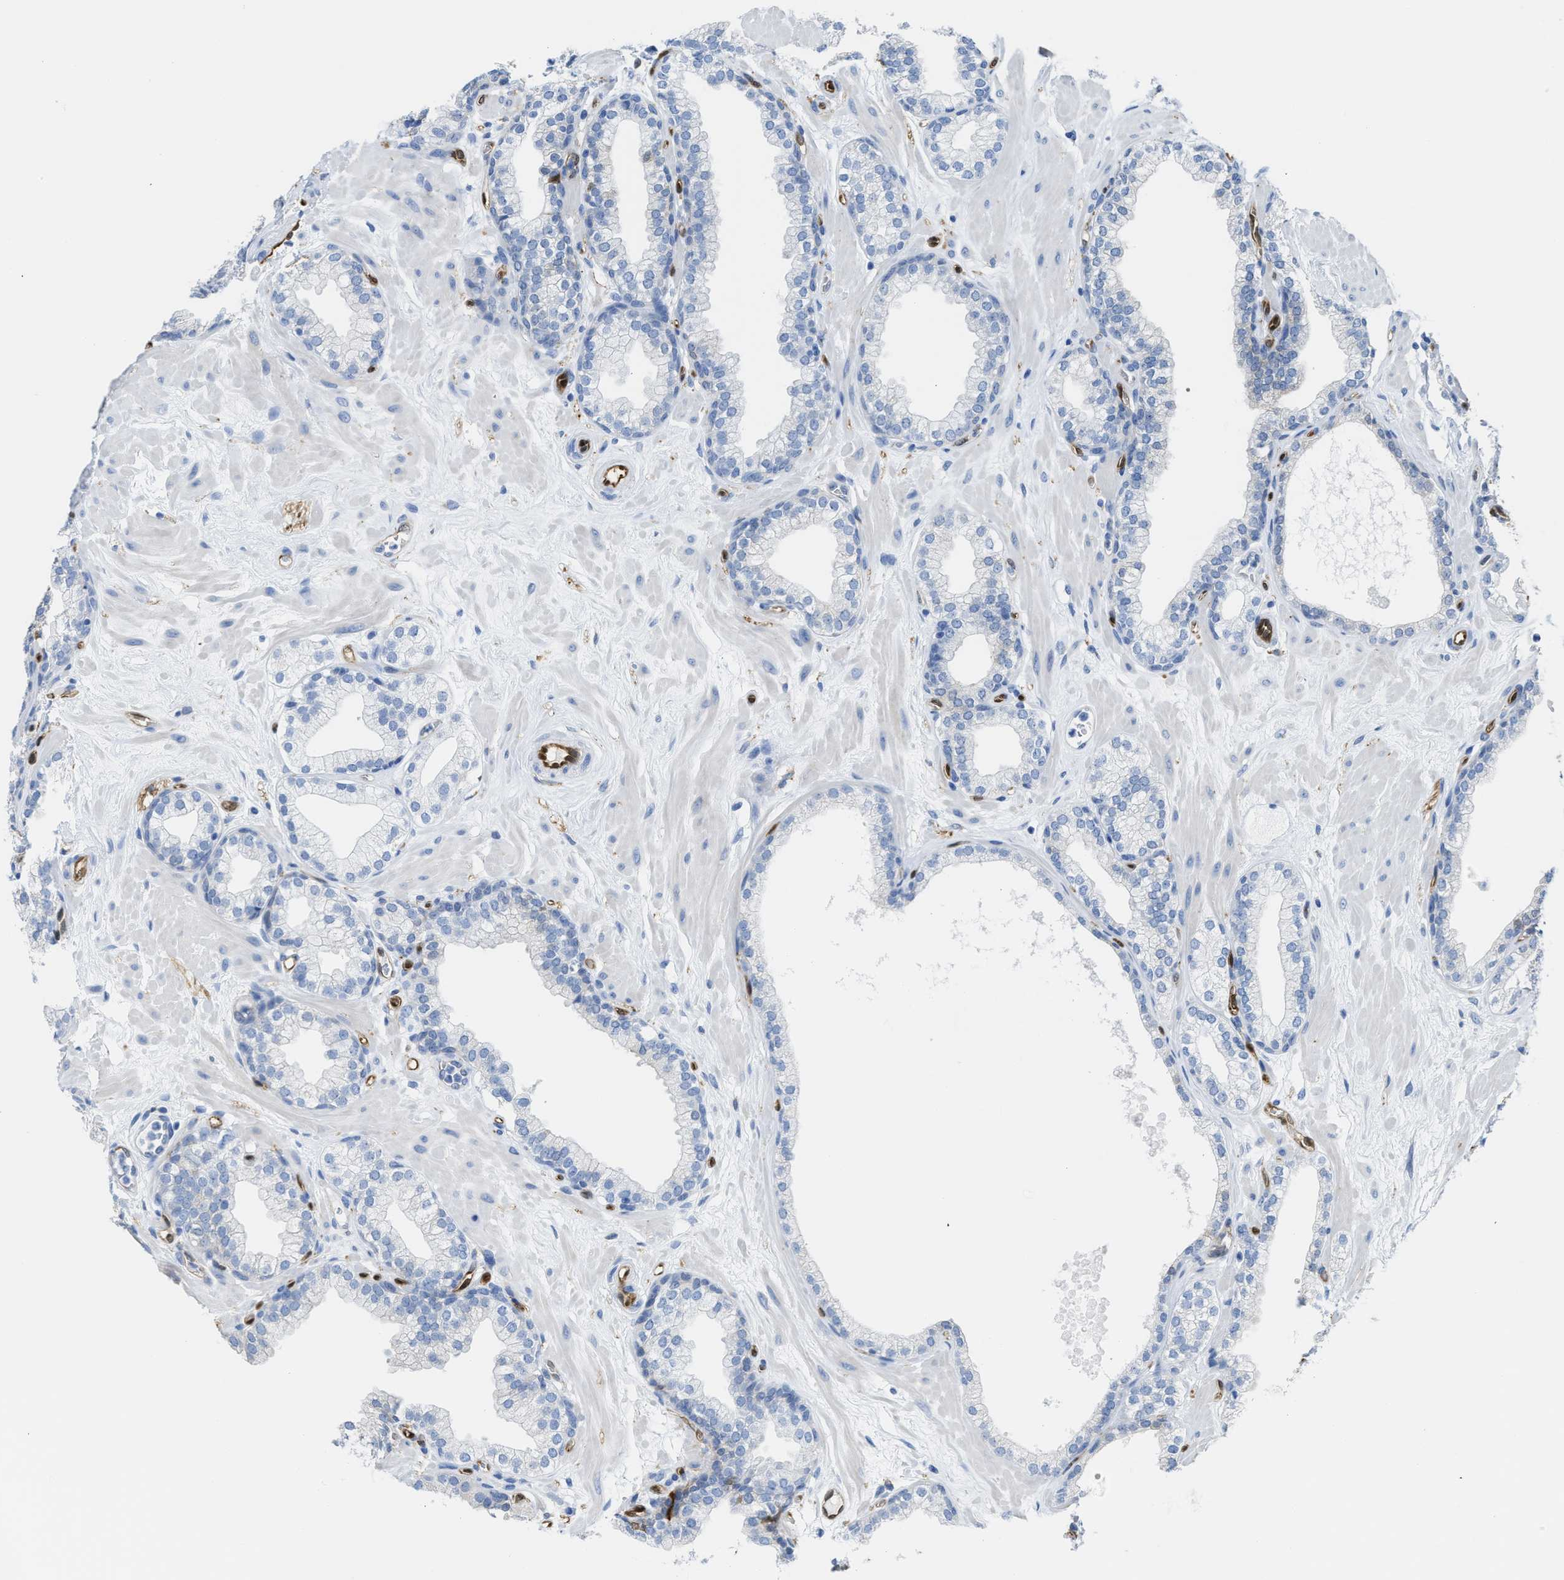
{"staining": {"intensity": "moderate", "quantity": "<25%", "location": "cytoplasmic/membranous"}, "tissue": "prostate", "cell_type": "Glandular cells", "image_type": "normal", "snomed": [{"axis": "morphology", "description": "Normal tissue, NOS"}, {"axis": "morphology", "description": "Urothelial carcinoma, Low grade"}, {"axis": "topography", "description": "Urinary bladder"}, {"axis": "topography", "description": "Prostate"}], "caption": "This image displays IHC staining of unremarkable human prostate, with low moderate cytoplasmic/membranous expression in about <25% of glandular cells.", "gene": "ASS1", "patient": {"sex": "male", "age": 60}}